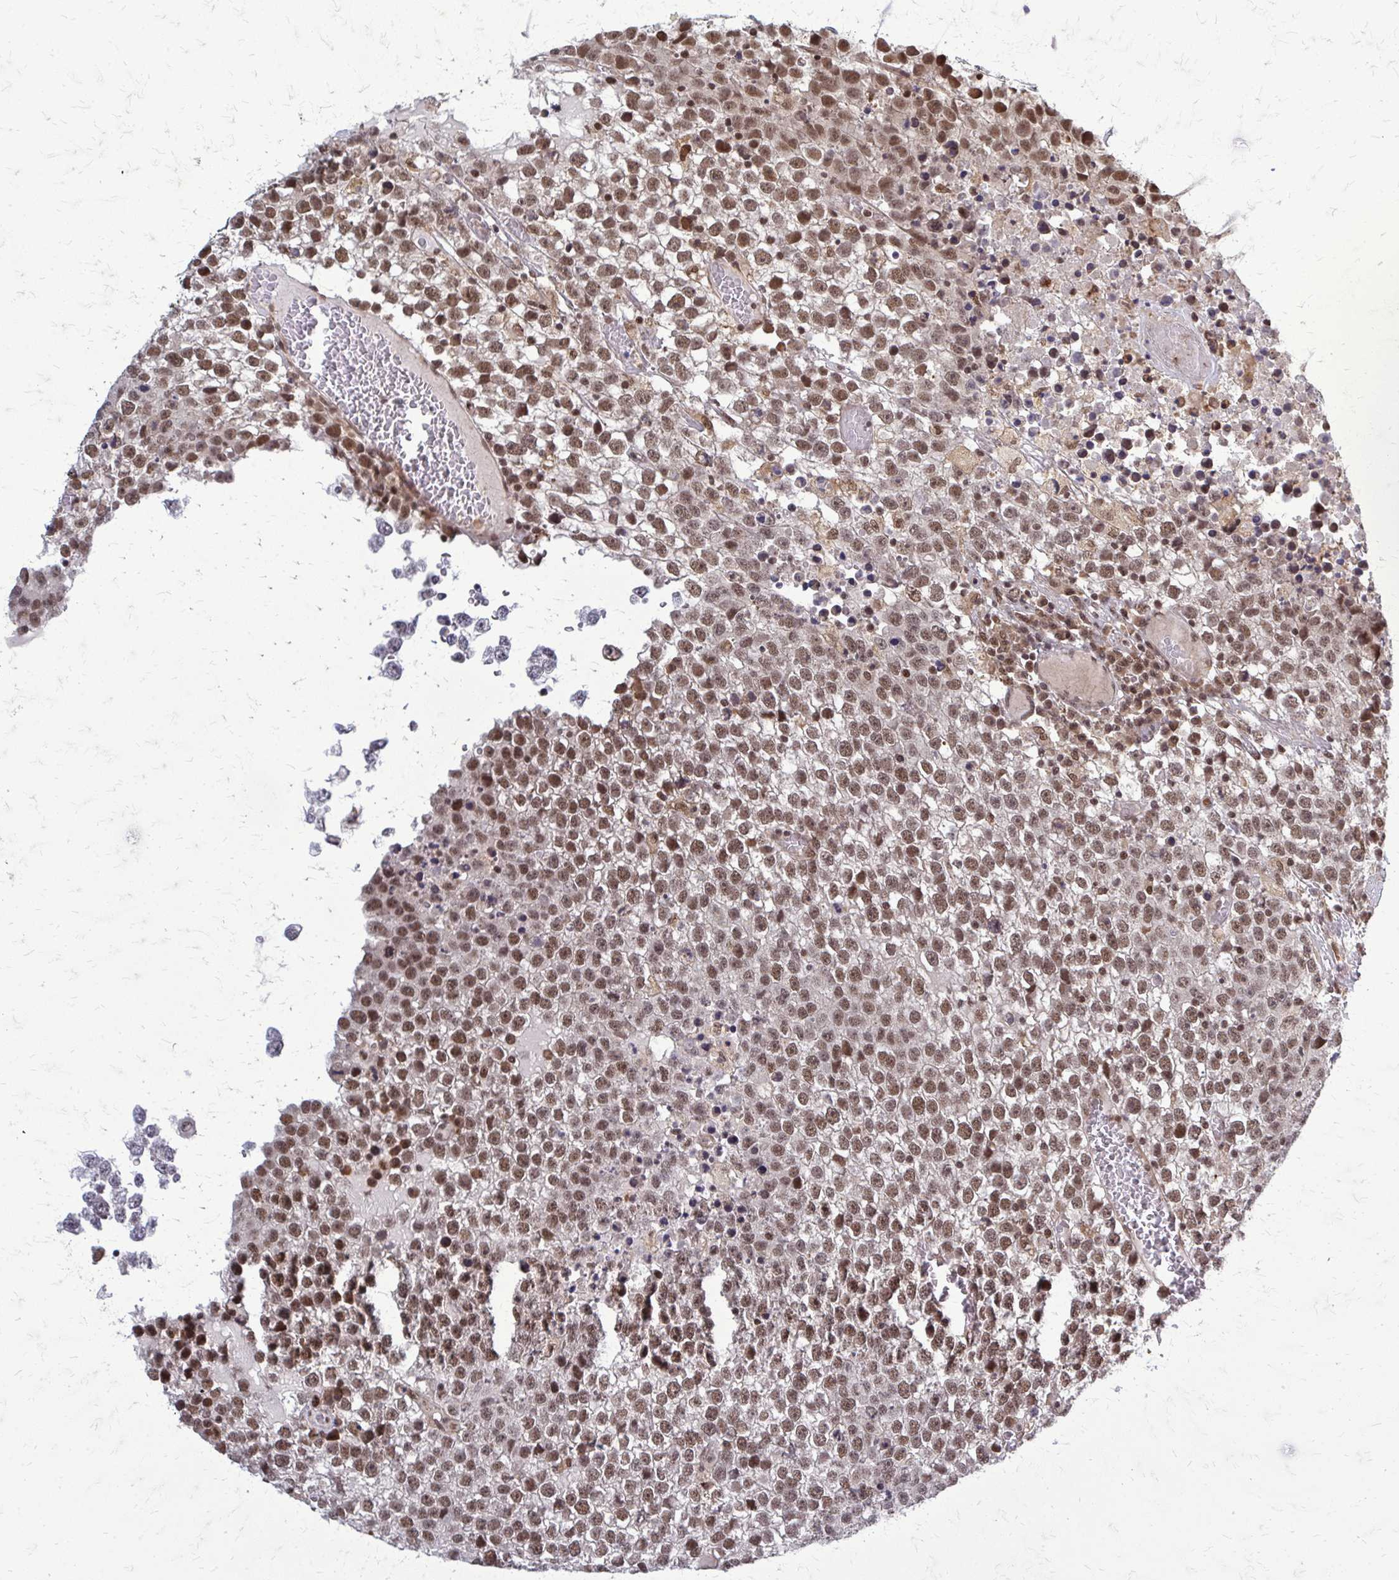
{"staining": {"intensity": "moderate", "quantity": "25%-75%", "location": "nuclear"}, "tissue": "testis cancer", "cell_type": "Tumor cells", "image_type": "cancer", "snomed": [{"axis": "morphology", "description": "Seminoma, NOS"}, {"axis": "topography", "description": "Testis"}], "caption": "A high-resolution micrograph shows IHC staining of seminoma (testis), which reveals moderate nuclear positivity in approximately 25%-75% of tumor cells. (DAB (3,3'-diaminobenzidine) IHC with brightfield microscopy, high magnification).", "gene": "HDAC3", "patient": {"sex": "male", "age": 65}}